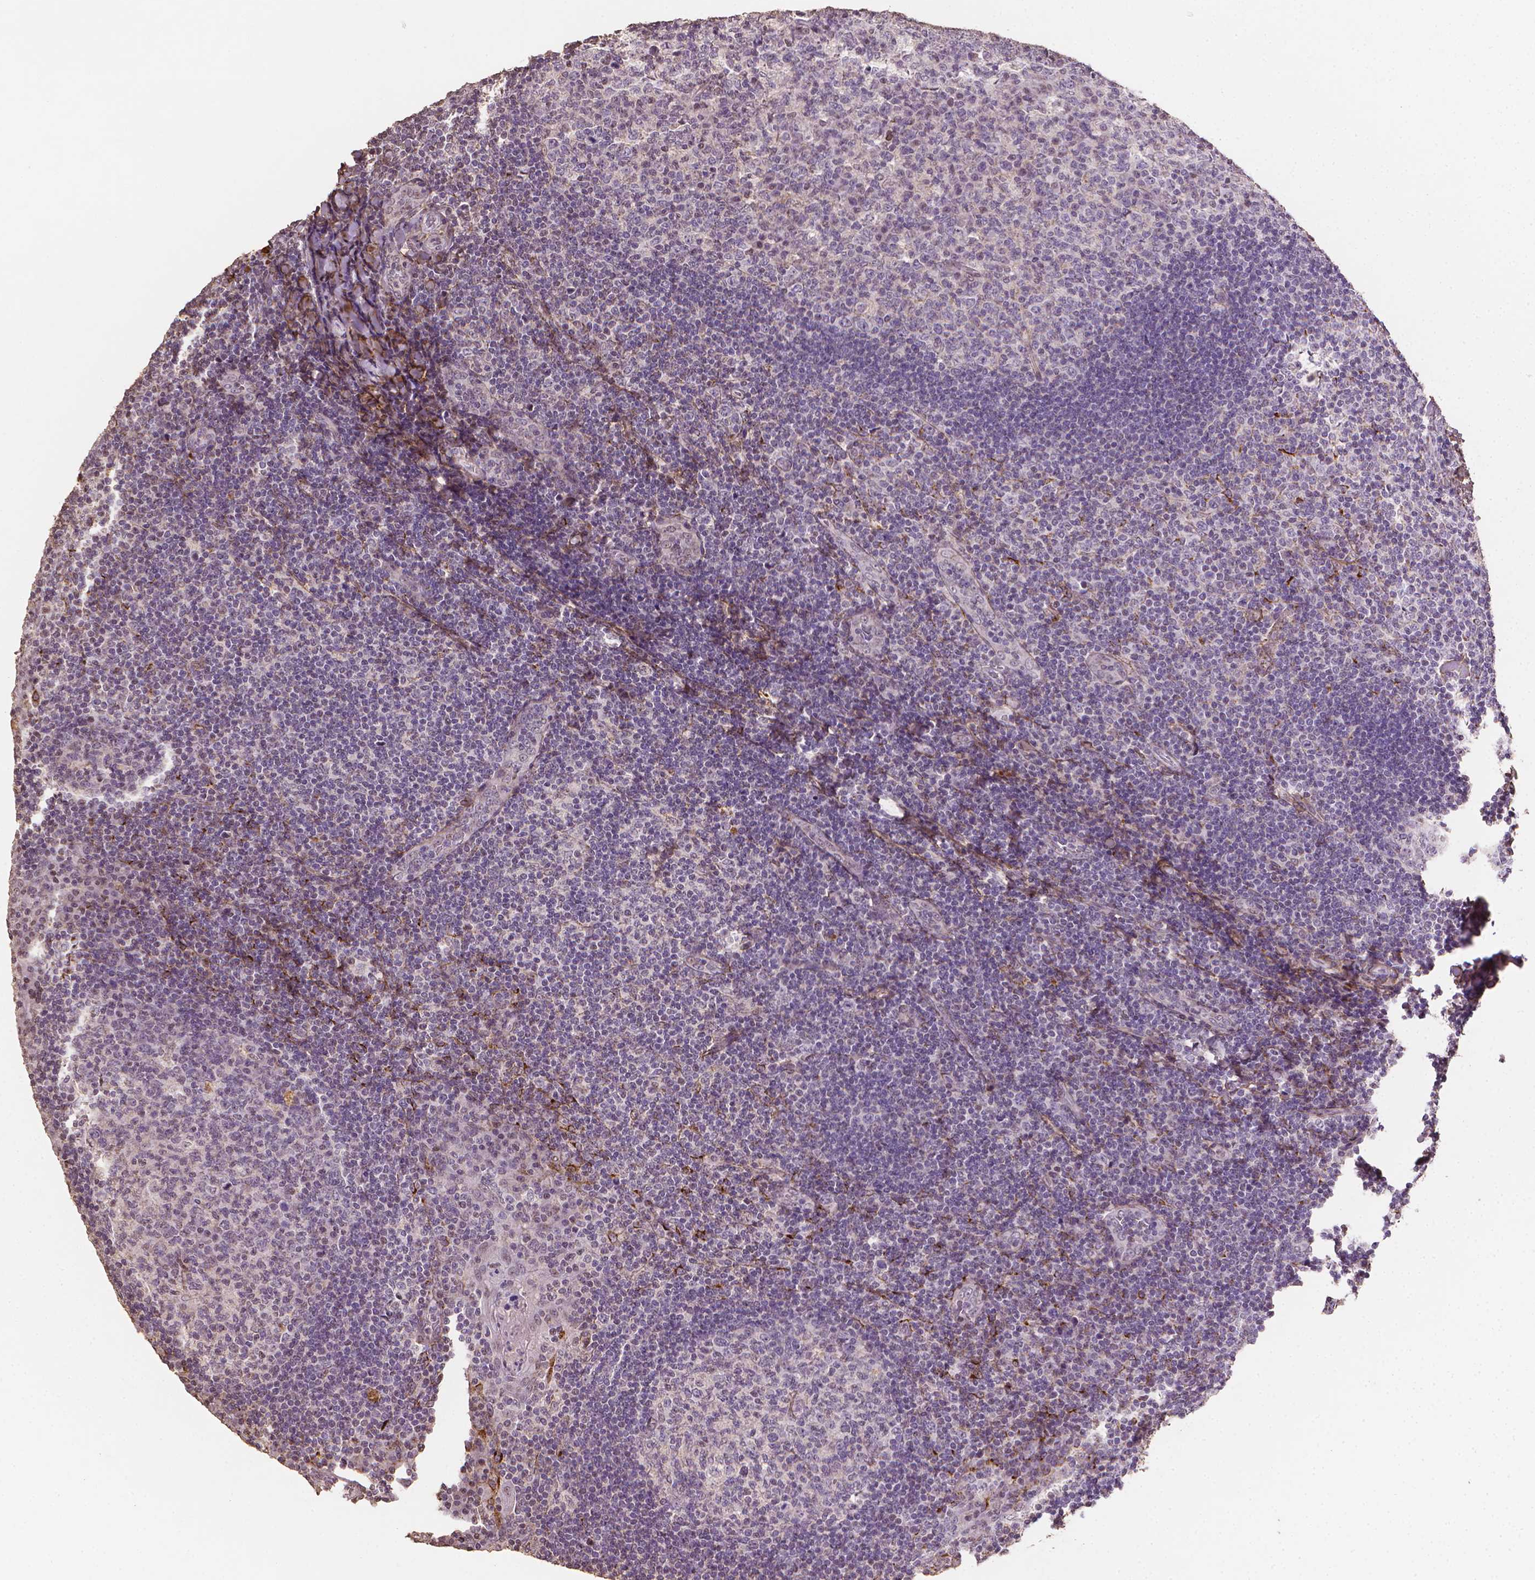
{"staining": {"intensity": "strong", "quantity": "<25%", "location": "cytoplasmic/membranous"}, "tissue": "tonsil", "cell_type": "Germinal center cells", "image_type": "normal", "snomed": [{"axis": "morphology", "description": "Normal tissue, NOS"}, {"axis": "topography", "description": "Tonsil"}], "caption": "IHC (DAB (3,3'-diaminobenzidine)) staining of normal tonsil shows strong cytoplasmic/membranous protein staining in approximately <25% of germinal center cells. The protein of interest is shown in brown color, while the nuclei are stained blue.", "gene": "DCN", "patient": {"sex": "male", "age": 17}}